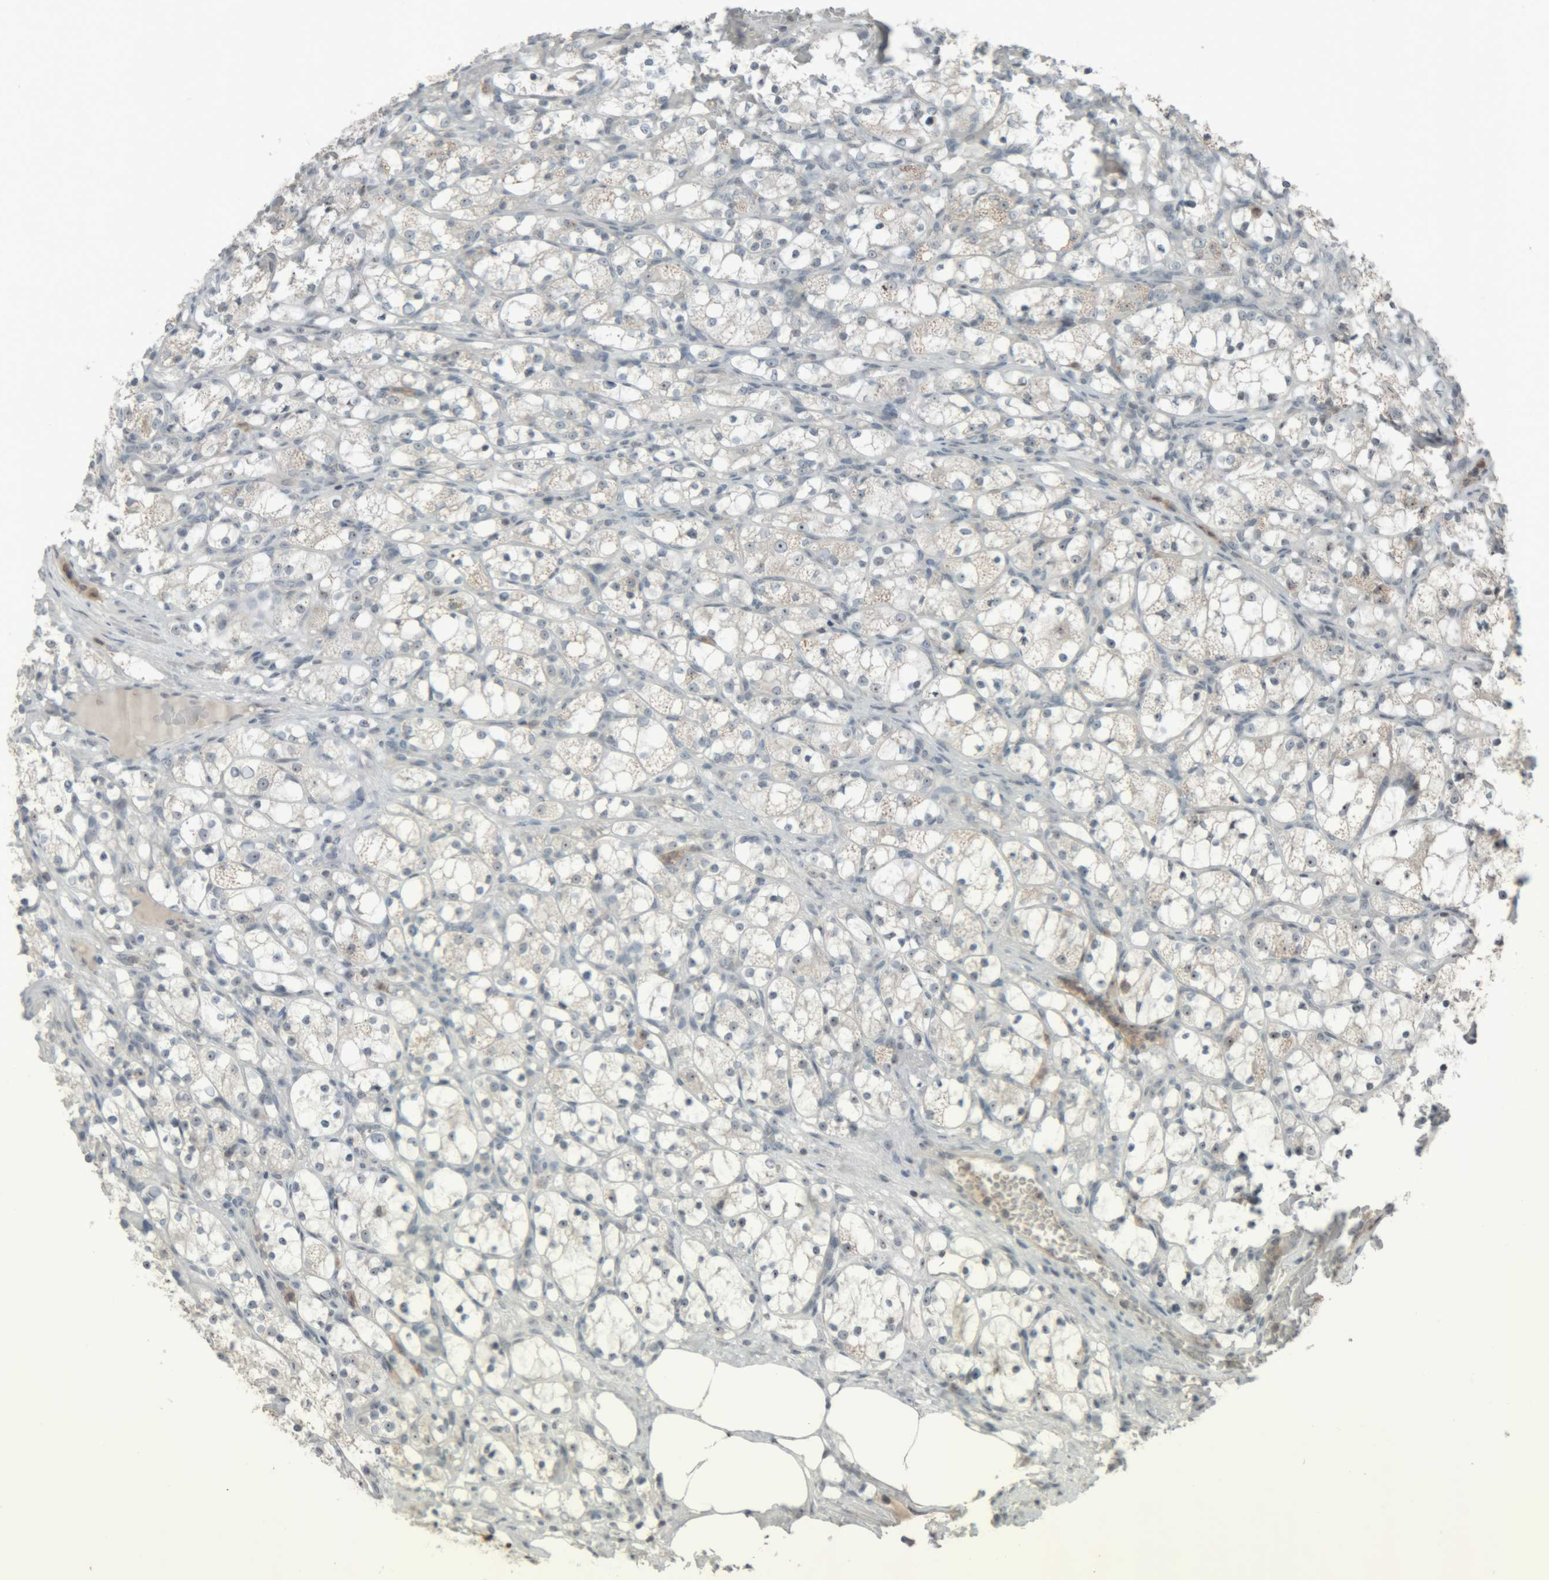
{"staining": {"intensity": "negative", "quantity": "none", "location": "none"}, "tissue": "renal cancer", "cell_type": "Tumor cells", "image_type": "cancer", "snomed": [{"axis": "morphology", "description": "Adenocarcinoma, NOS"}, {"axis": "topography", "description": "Kidney"}], "caption": "Adenocarcinoma (renal) was stained to show a protein in brown. There is no significant staining in tumor cells.", "gene": "RPF1", "patient": {"sex": "female", "age": 69}}